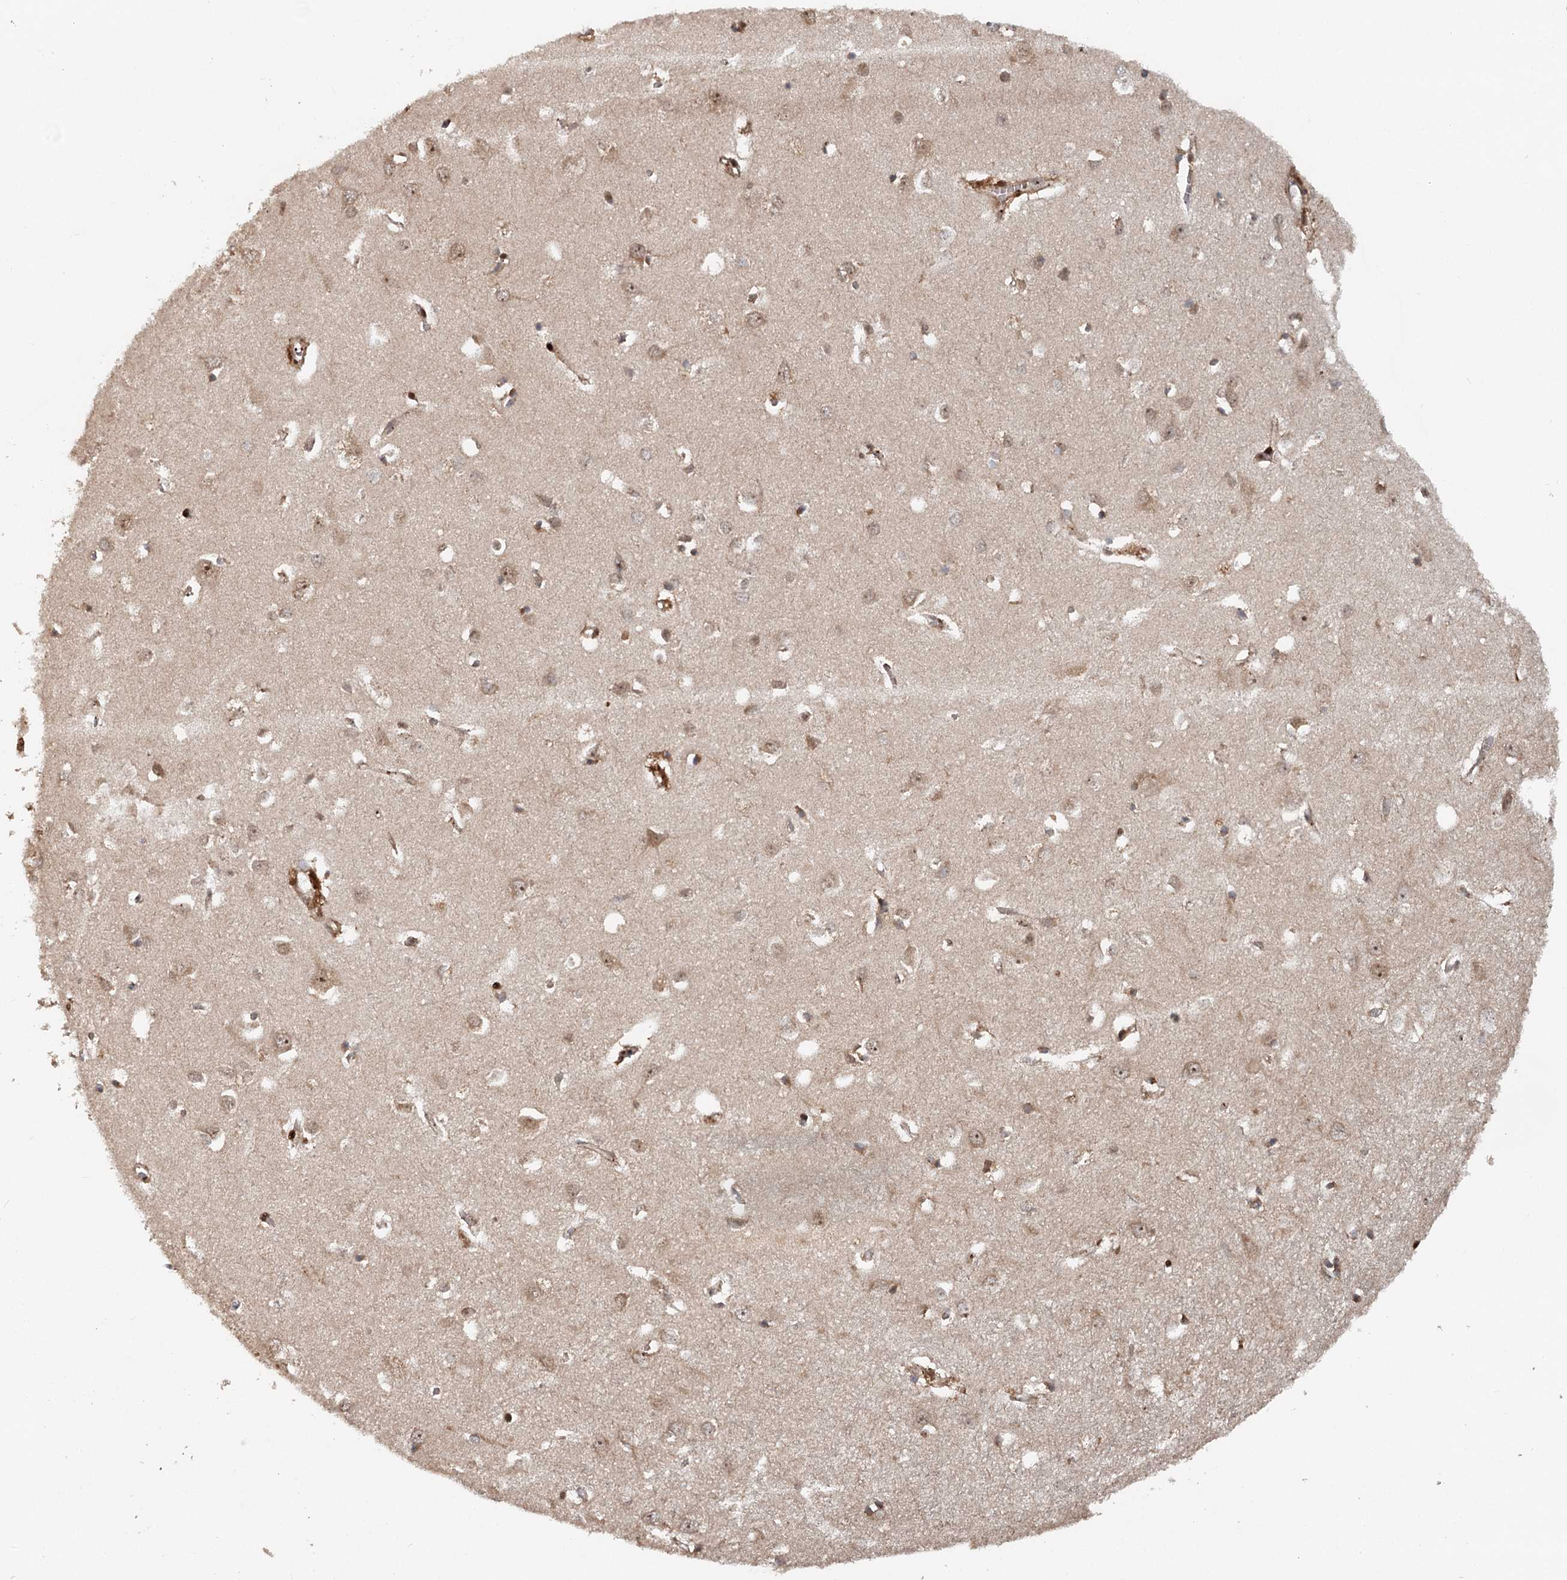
{"staining": {"intensity": "moderate", "quantity": ">75%", "location": "cytoplasmic/membranous"}, "tissue": "cerebral cortex", "cell_type": "Endothelial cells", "image_type": "normal", "snomed": [{"axis": "morphology", "description": "Normal tissue, NOS"}, {"axis": "topography", "description": "Cerebral cortex"}], "caption": "Immunohistochemical staining of unremarkable cerebral cortex reveals >75% levels of moderate cytoplasmic/membranous protein positivity in about >75% of endothelial cells. (IHC, brightfield microscopy, high magnification).", "gene": "RNF111", "patient": {"sex": "female", "age": 64}}